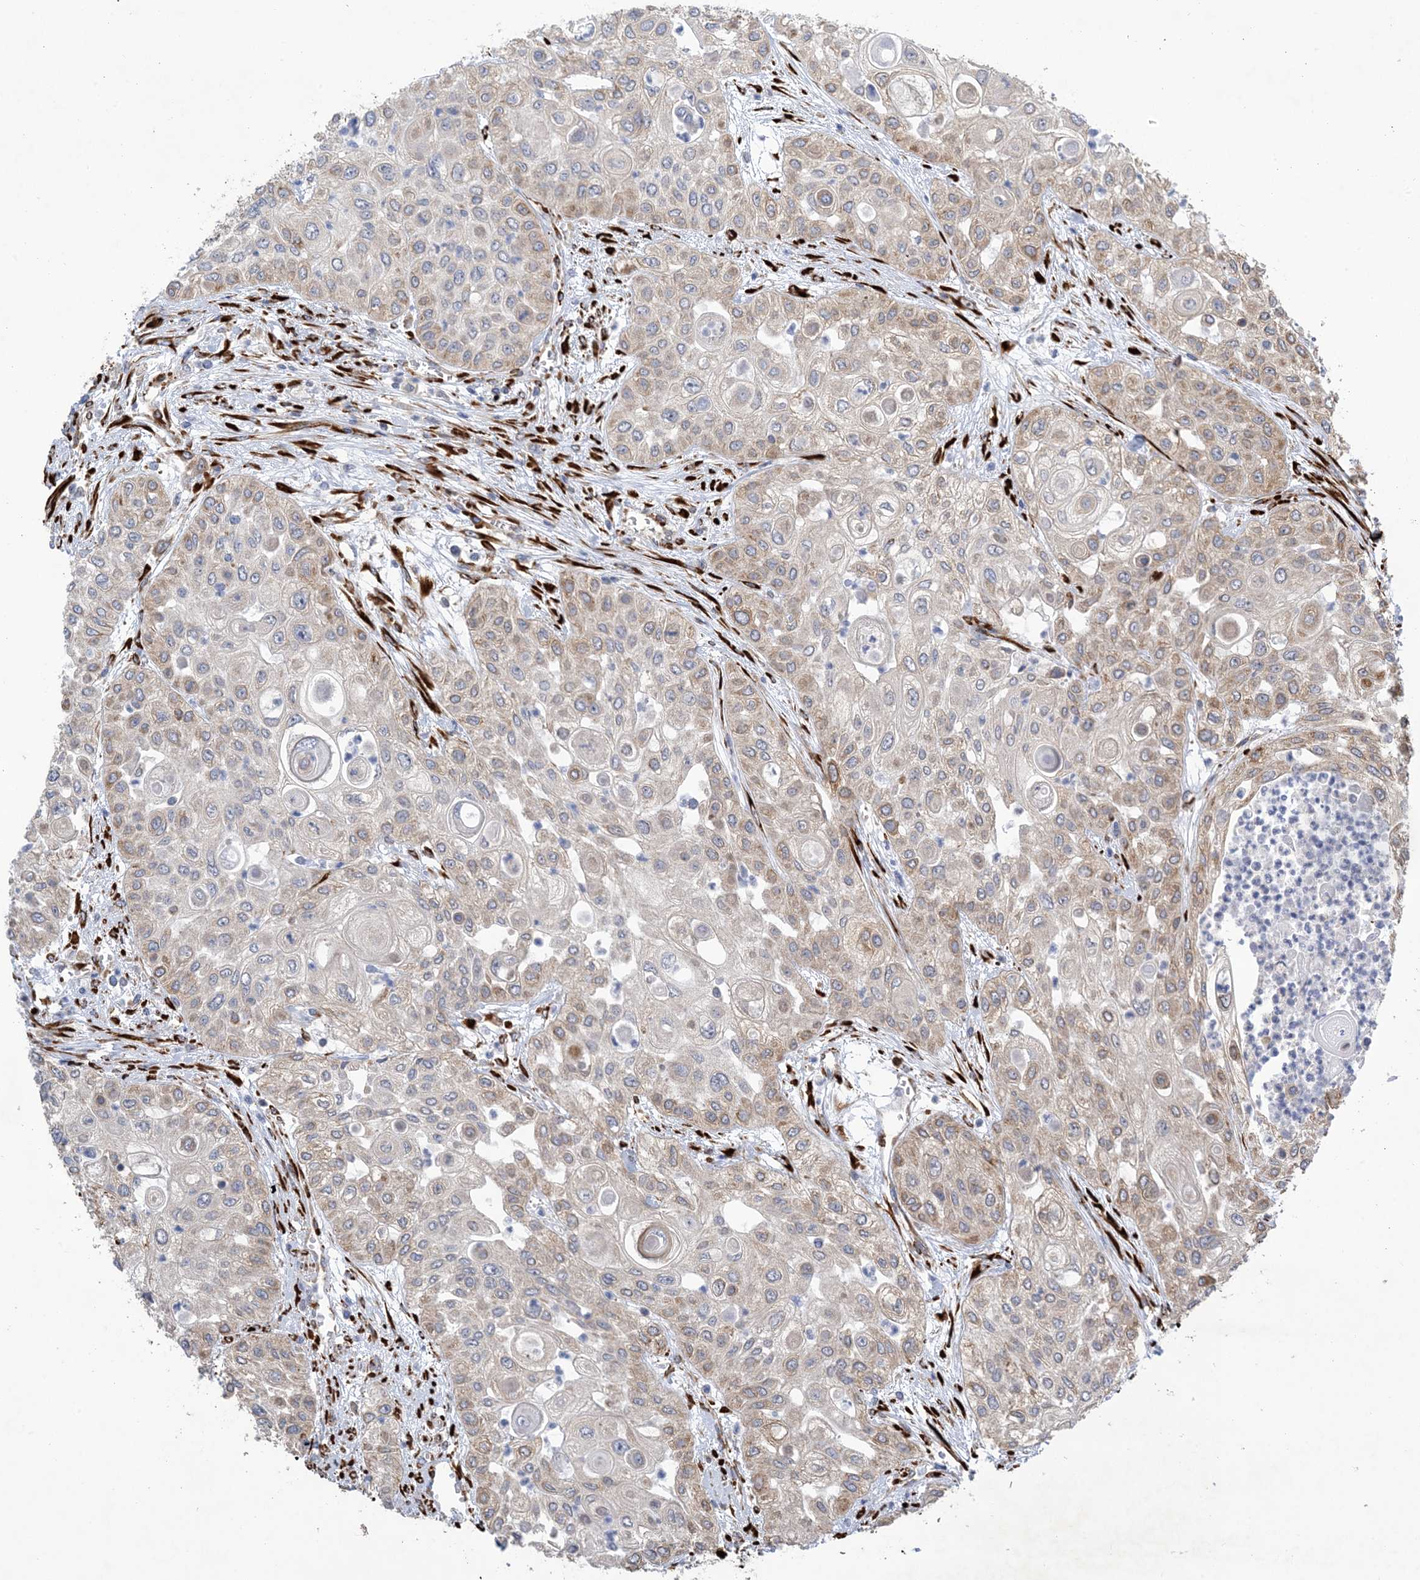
{"staining": {"intensity": "moderate", "quantity": "<25%", "location": "cytoplasmic/membranous"}, "tissue": "urothelial cancer", "cell_type": "Tumor cells", "image_type": "cancer", "snomed": [{"axis": "morphology", "description": "Urothelial carcinoma, High grade"}, {"axis": "topography", "description": "Urinary bladder"}], "caption": "There is low levels of moderate cytoplasmic/membranous expression in tumor cells of urothelial carcinoma (high-grade), as demonstrated by immunohistochemical staining (brown color).", "gene": "ZBTB45", "patient": {"sex": "female", "age": 79}}